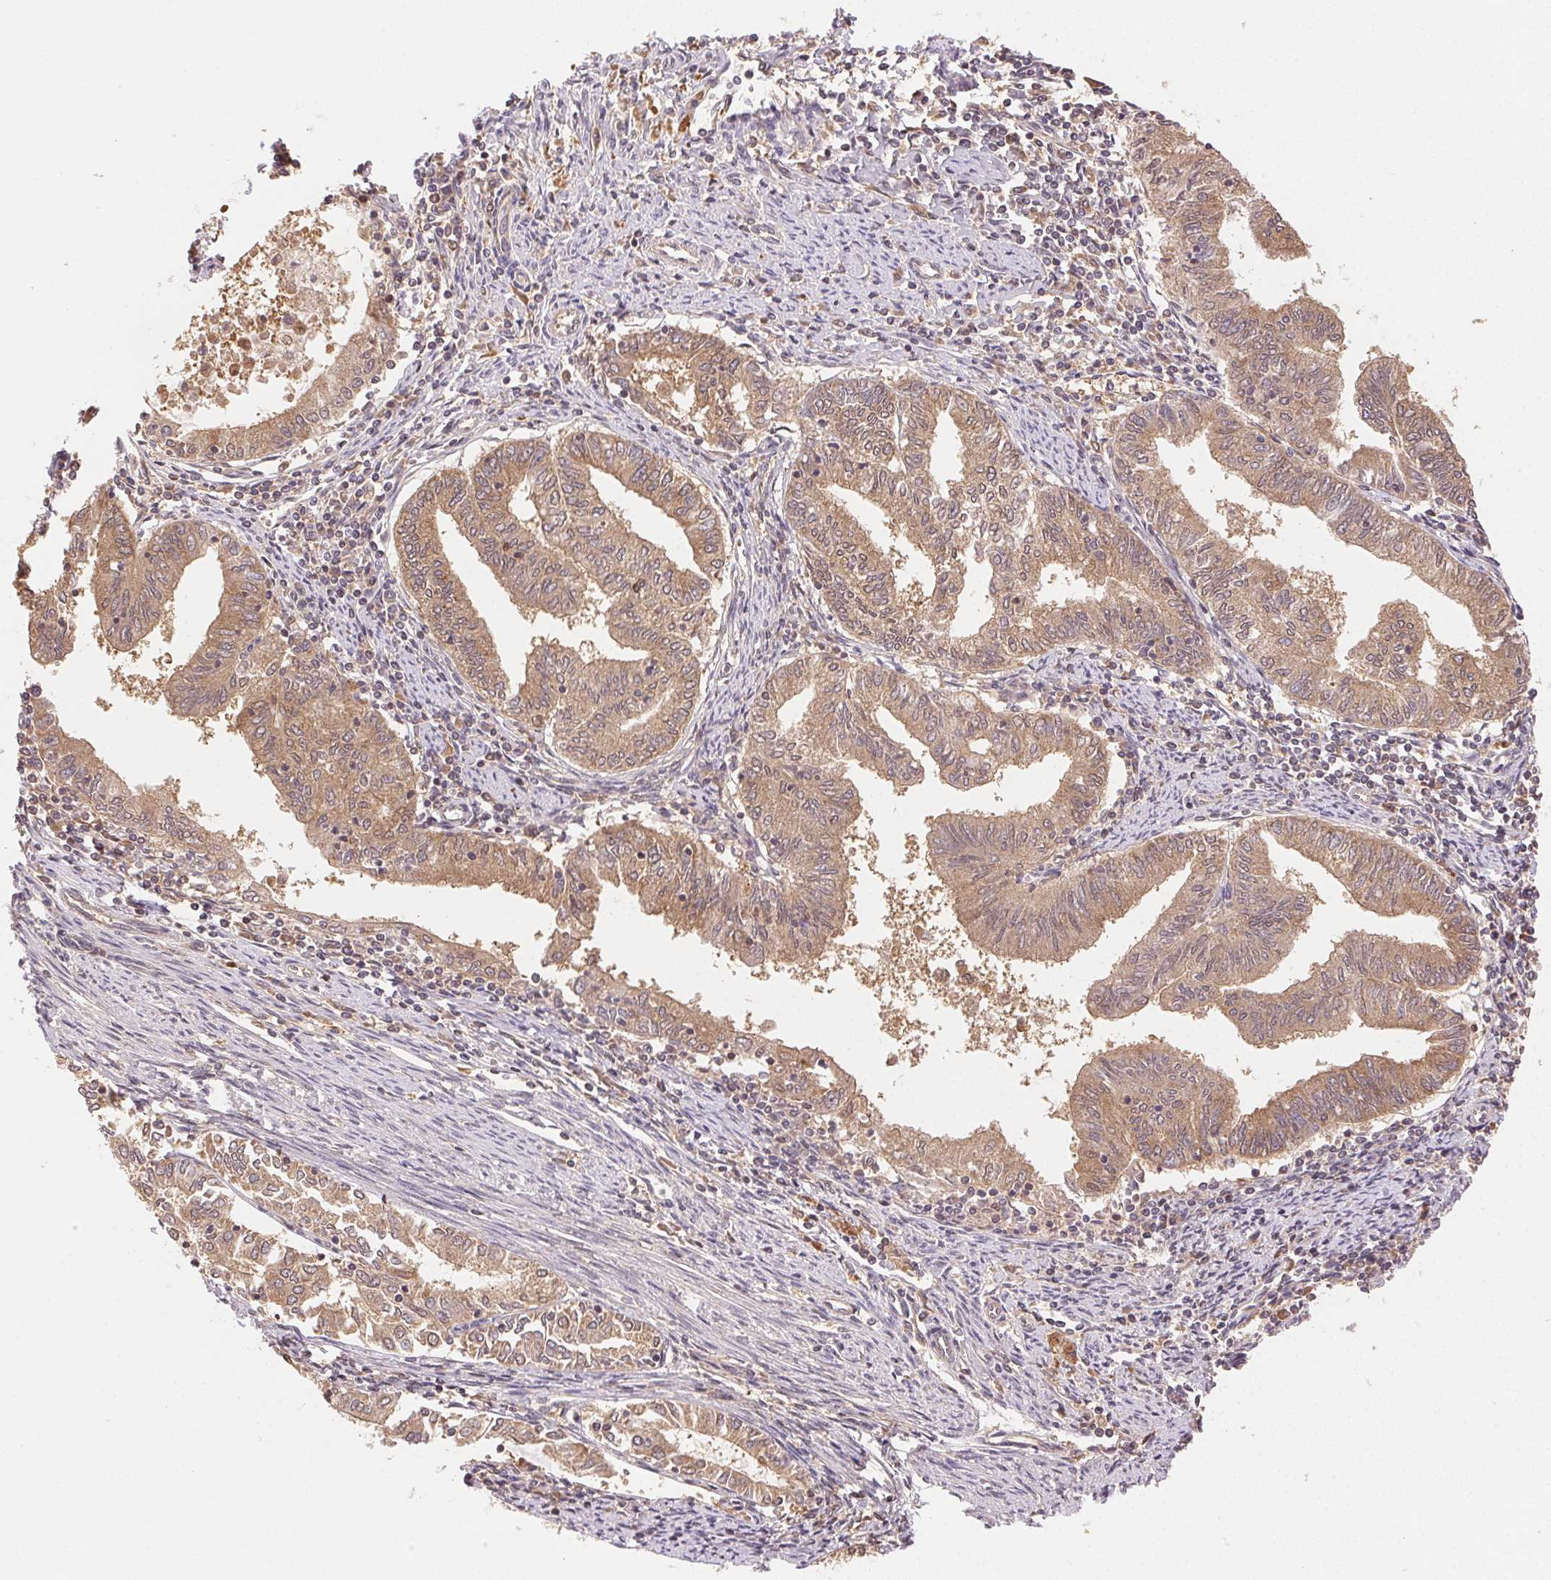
{"staining": {"intensity": "moderate", "quantity": ">75%", "location": "cytoplasmic/membranous"}, "tissue": "endometrial cancer", "cell_type": "Tumor cells", "image_type": "cancer", "snomed": [{"axis": "morphology", "description": "Adenocarcinoma, NOS"}, {"axis": "topography", "description": "Endometrium"}], "caption": "Adenocarcinoma (endometrial) tissue displays moderate cytoplasmic/membranous expression in approximately >75% of tumor cells, visualized by immunohistochemistry.", "gene": "GDI2", "patient": {"sex": "female", "age": 79}}